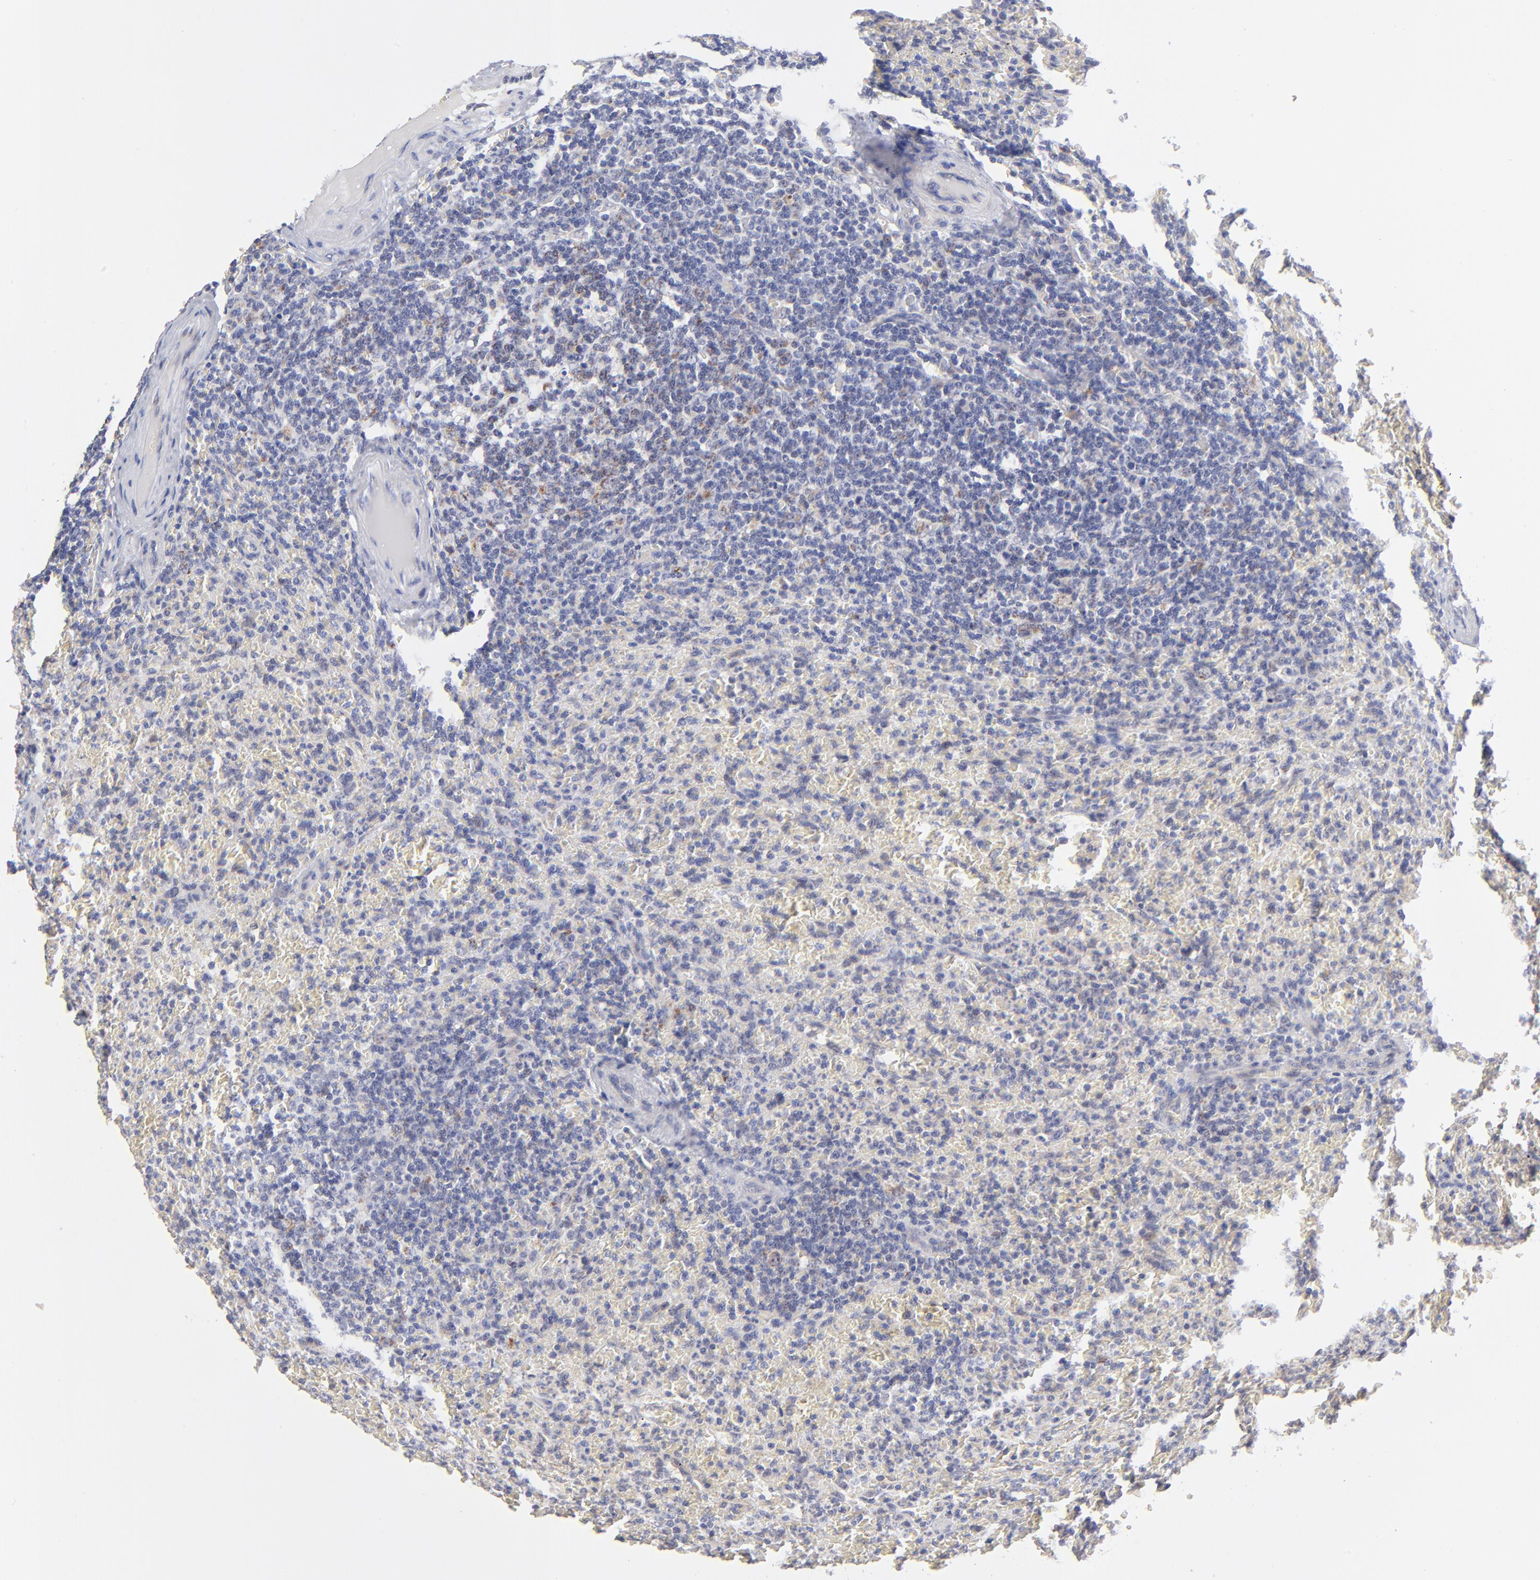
{"staining": {"intensity": "negative", "quantity": "none", "location": "none"}, "tissue": "lymphoma", "cell_type": "Tumor cells", "image_type": "cancer", "snomed": [{"axis": "morphology", "description": "Malignant lymphoma, non-Hodgkin's type, Low grade"}, {"axis": "topography", "description": "Spleen"}], "caption": "IHC image of neoplastic tissue: human lymphoma stained with DAB (3,3'-diaminobenzidine) demonstrates no significant protein expression in tumor cells. (Stains: DAB (3,3'-diaminobenzidine) immunohistochemistry with hematoxylin counter stain, Microscopy: brightfield microscopy at high magnification).", "gene": "FBXL12", "patient": {"sex": "female", "age": 64}}